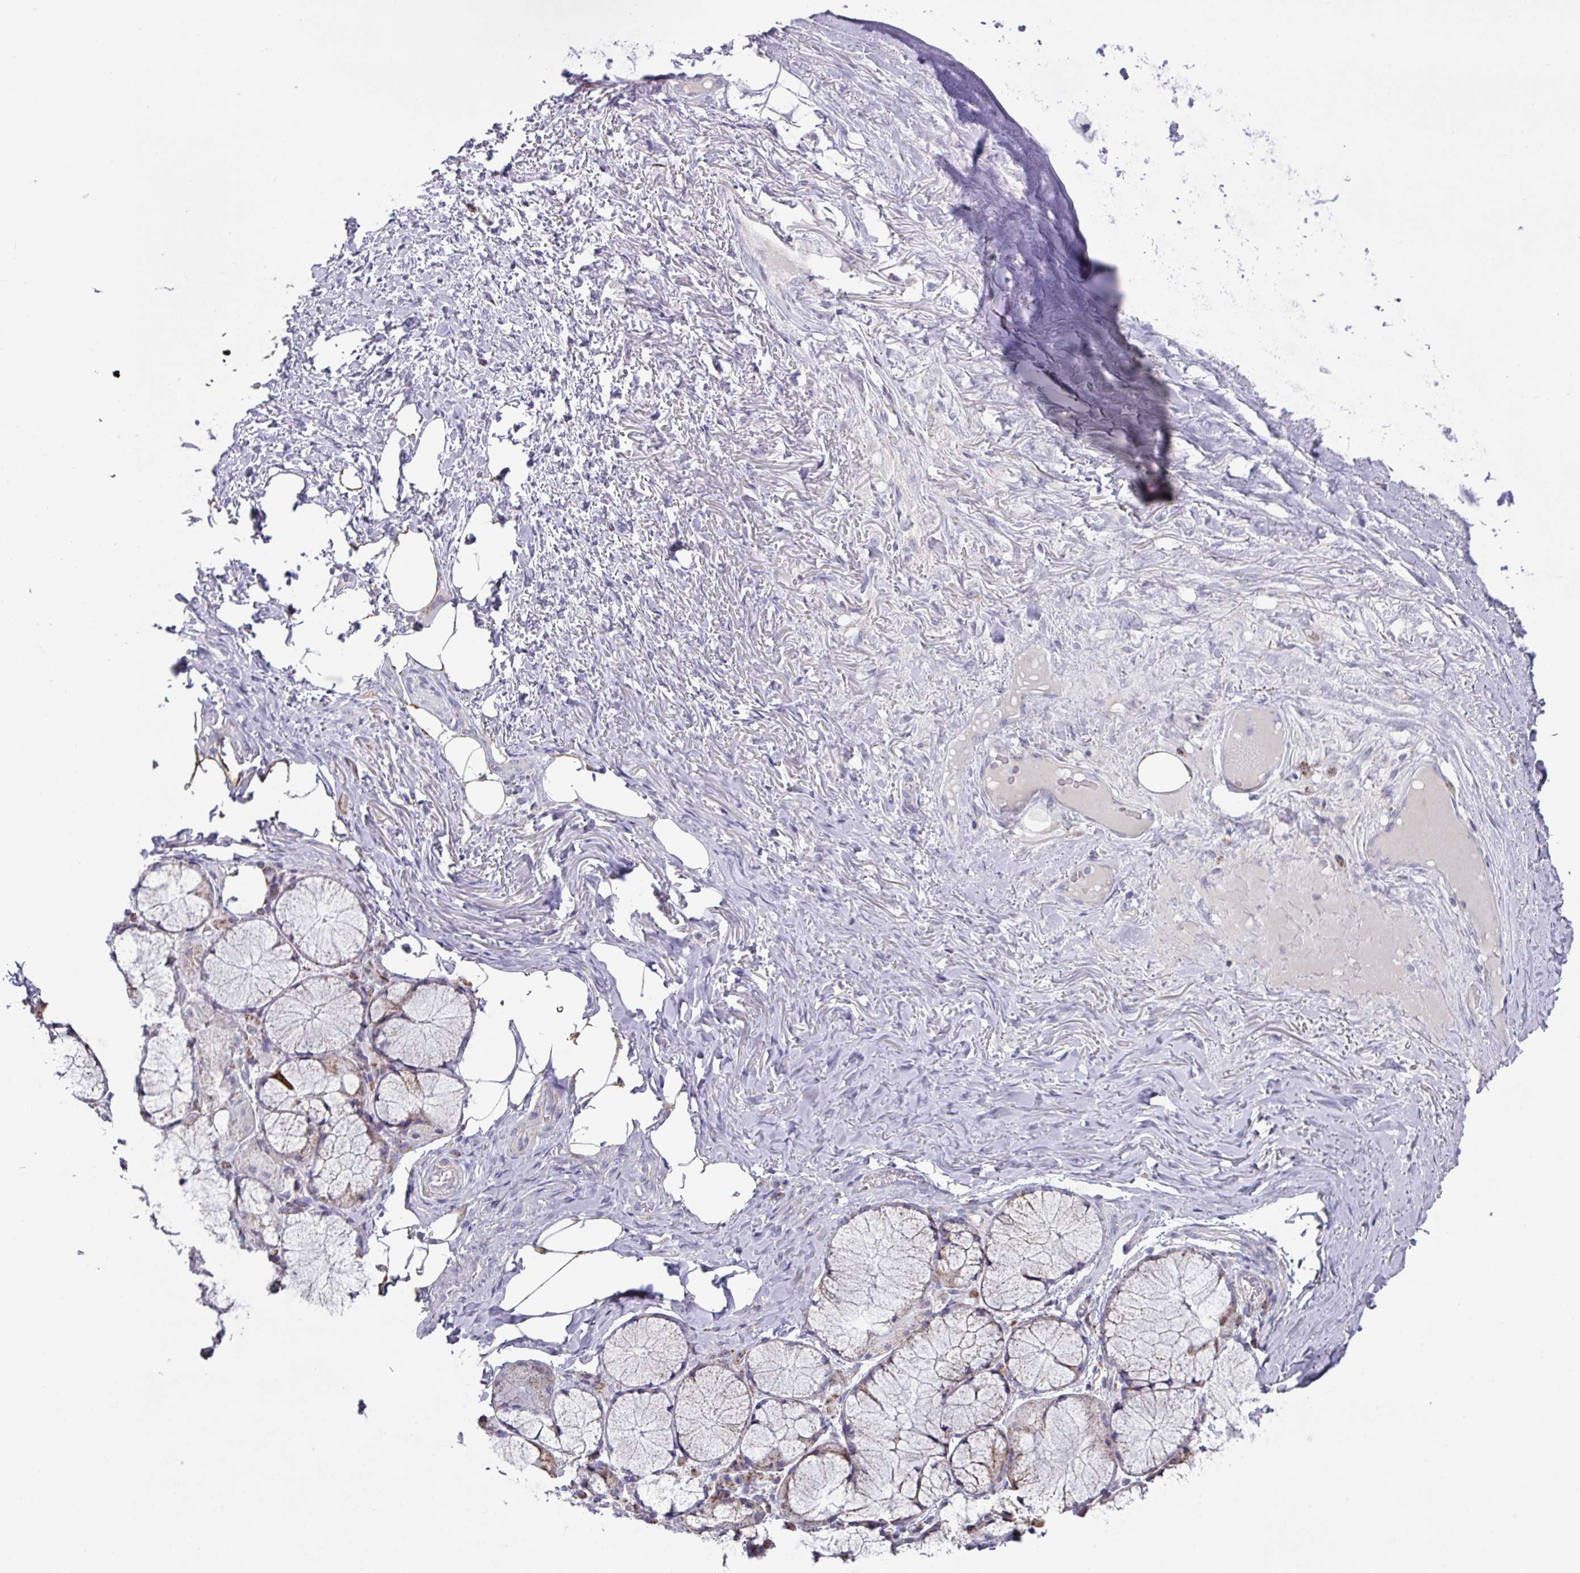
{"staining": {"intensity": "negative", "quantity": "none", "location": "none"}, "tissue": "adipose tissue", "cell_type": "Adipocytes", "image_type": "normal", "snomed": [{"axis": "morphology", "description": "Normal tissue, NOS"}, {"axis": "topography", "description": "Cartilage tissue"}, {"axis": "topography", "description": "Bronchus"}], "caption": "A histopathology image of human adipose tissue is negative for staining in adipocytes. (DAB IHC visualized using brightfield microscopy, high magnification).", "gene": "MT", "patient": {"sex": "male", "age": 56}}